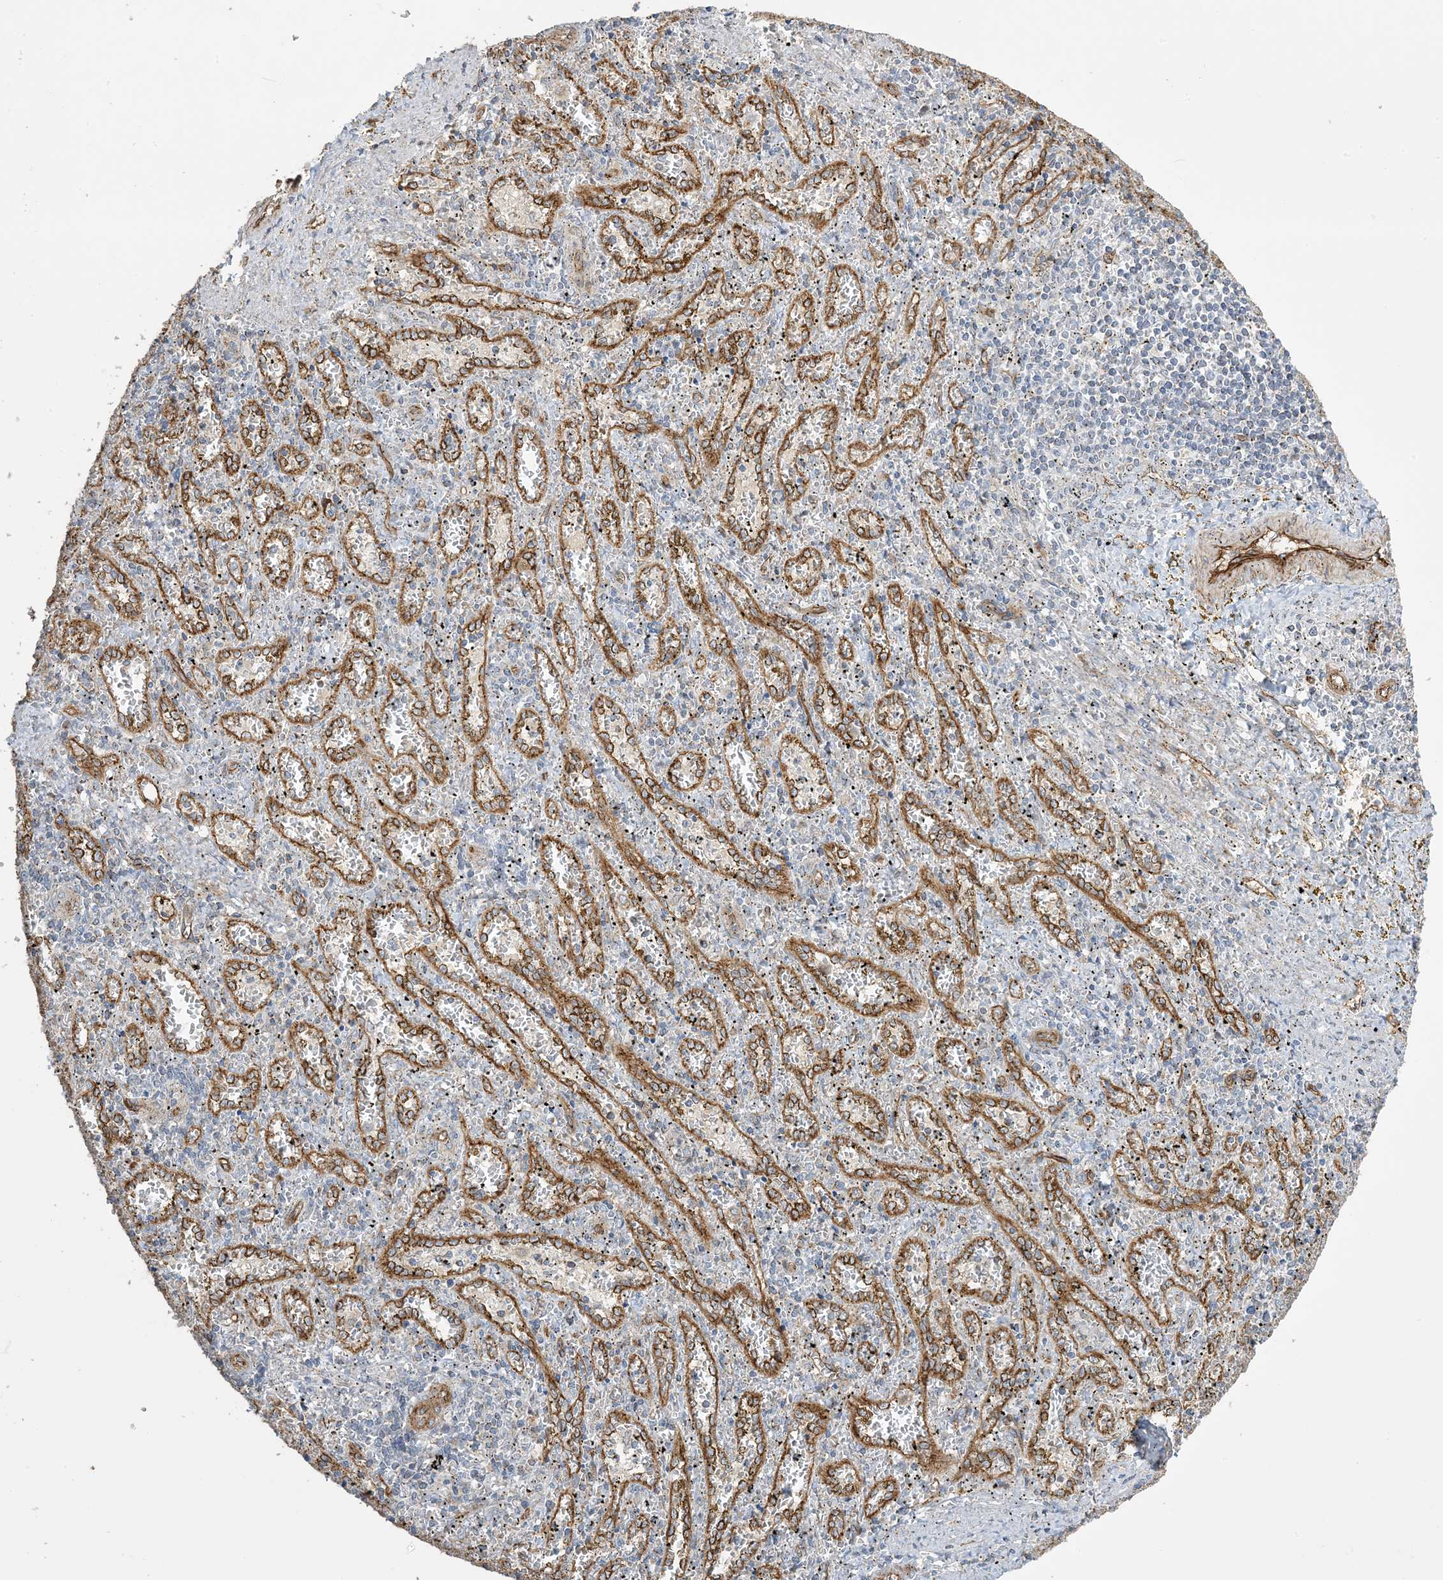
{"staining": {"intensity": "negative", "quantity": "none", "location": "none"}, "tissue": "spleen", "cell_type": "Cells in red pulp", "image_type": "normal", "snomed": [{"axis": "morphology", "description": "Normal tissue, NOS"}, {"axis": "topography", "description": "Spleen"}], "caption": "Protein analysis of normal spleen exhibits no significant positivity in cells in red pulp.", "gene": "AGA", "patient": {"sex": "male", "age": 11}}